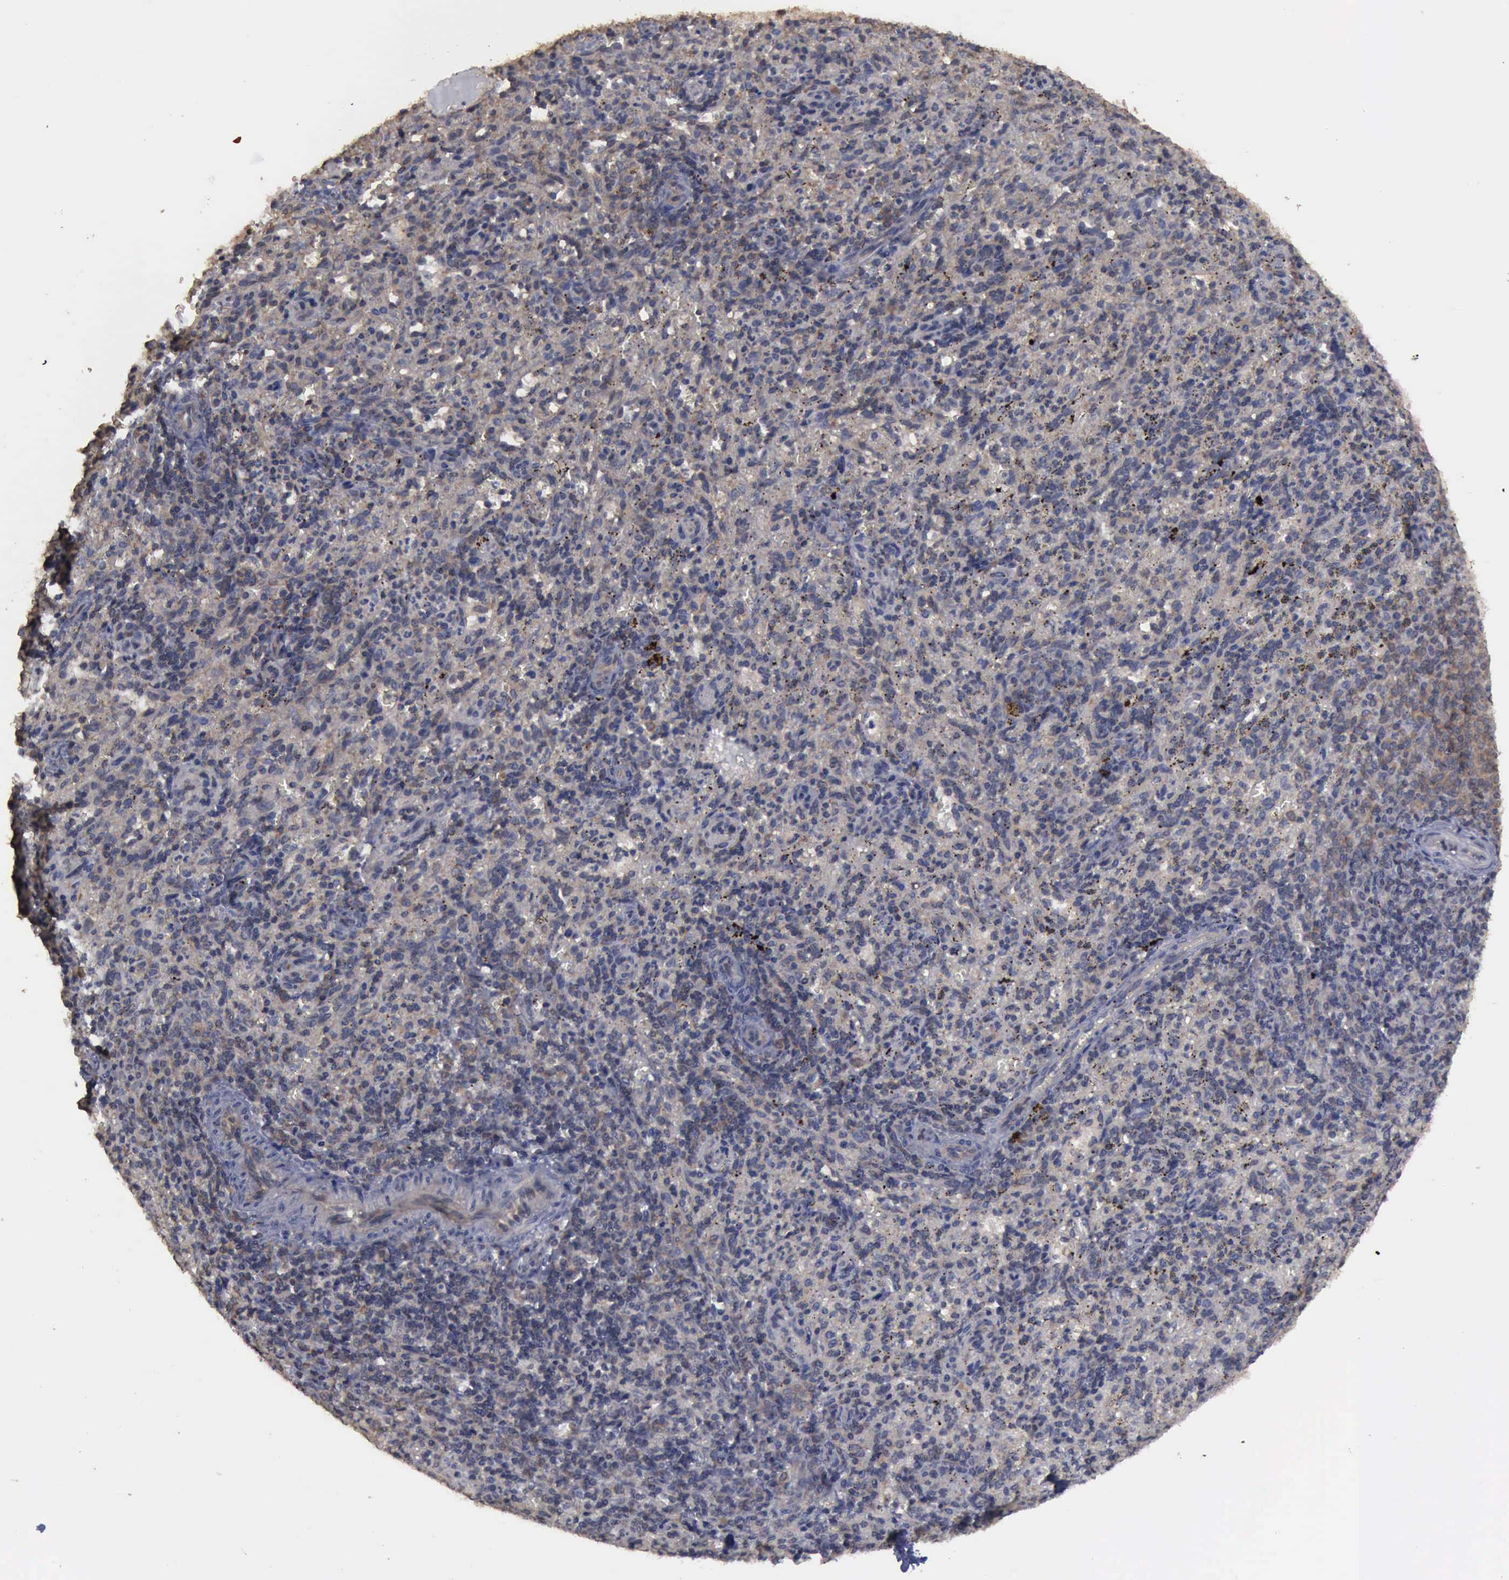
{"staining": {"intensity": "weak", "quantity": "<25%", "location": "cytoplasmic/membranous"}, "tissue": "spleen", "cell_type": "Cells in red pulp", "image_type": "normal", "snomed": [{"axis": "morphology", "description": "Normal tissue, NOS"}, {"axis": "topography", "description": "Spleen"}], "caption": "The image exhibits no significant positivity in cells in red pulp of spleen. Nuclei are stained in blue.", "gene": "CRKL", "patient": {"sex": "female", "age": 10}}